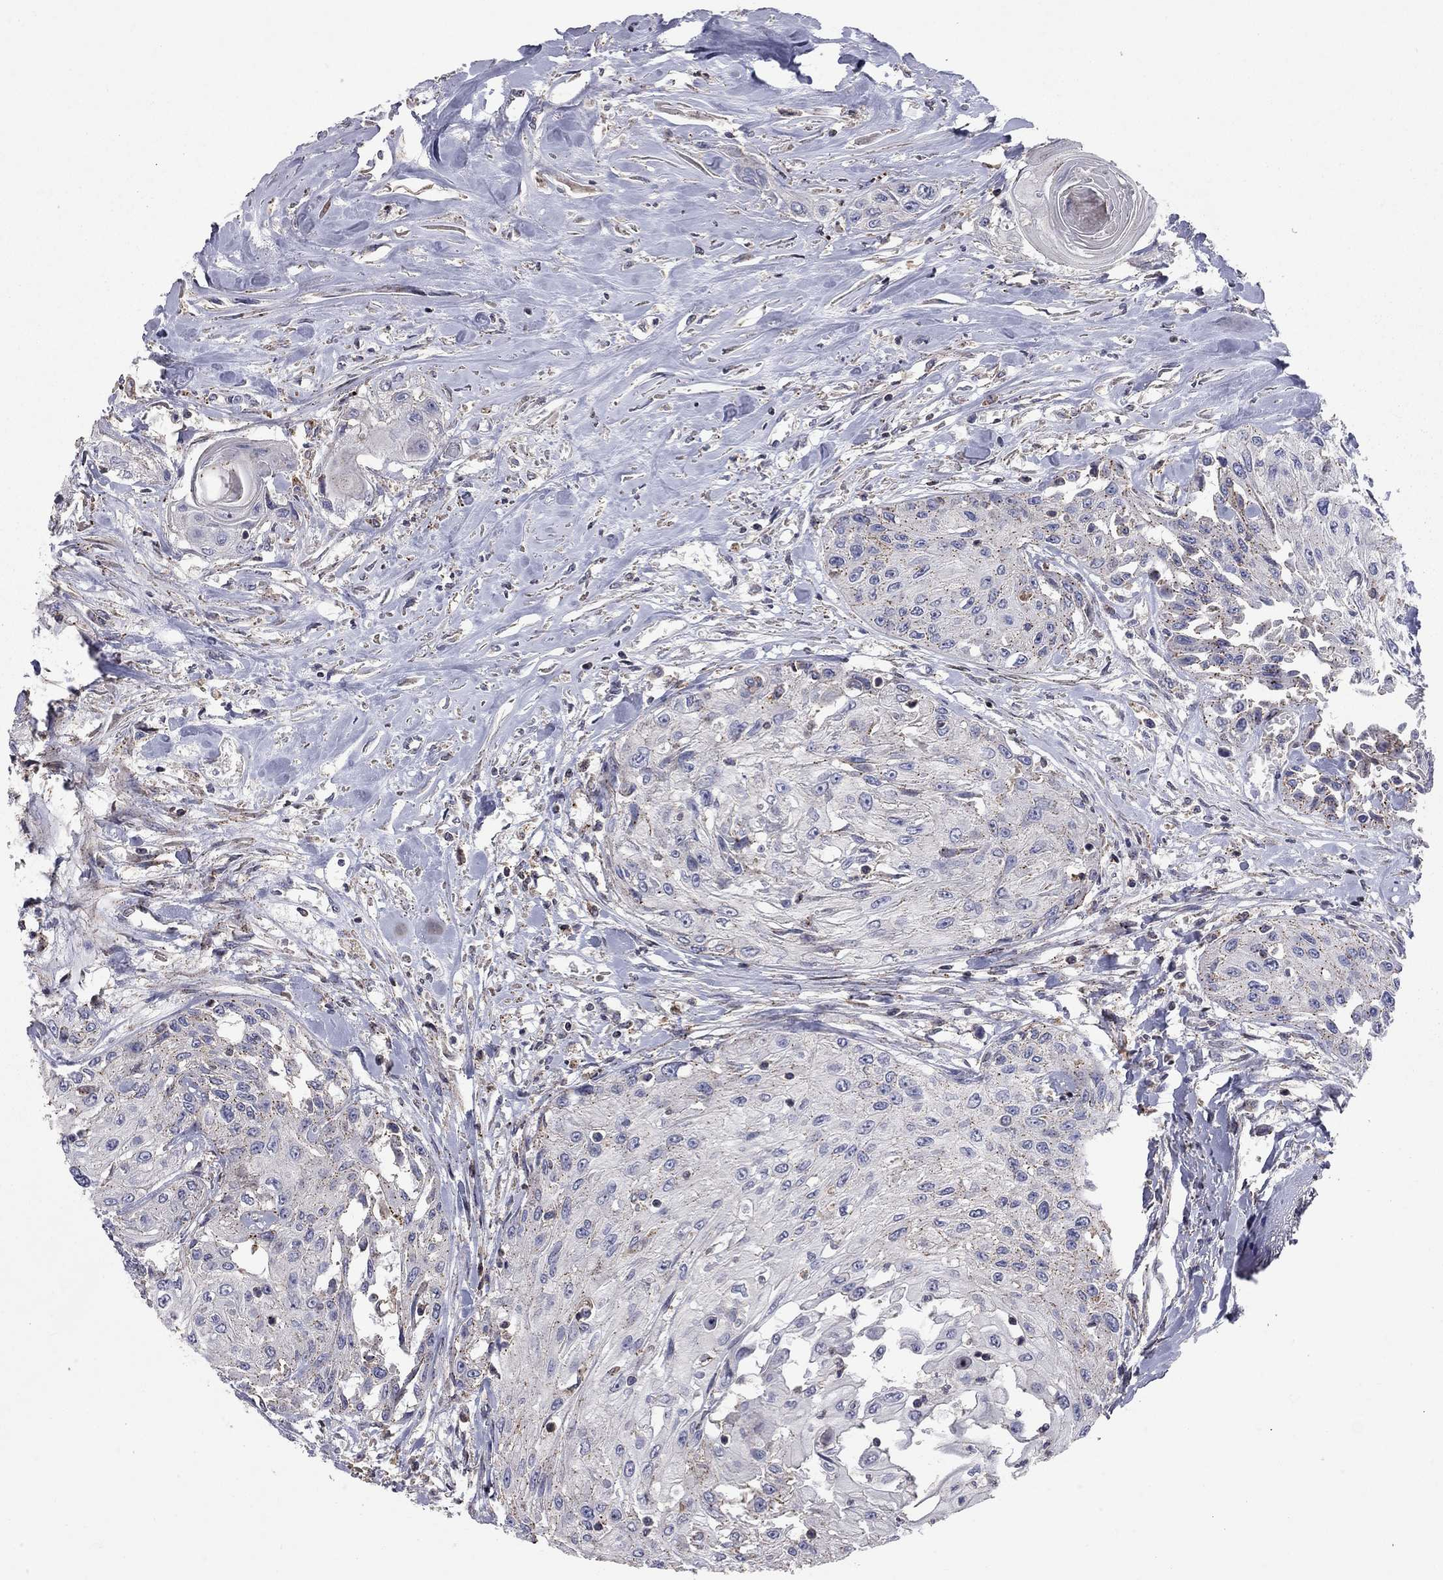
{"staining": {"intensity": "strong", "quantity": "25%-75%", "location": "cytoplasmic/membranous"}, "tissue": "head and neck cancer", "cell_type": "Tumor cells", "image_type": "cancer", "snomed": [{"axis": "morphology", "description": "Normal tissue, NOS"}, {"axis": "morphology", "description": "Squamous cell carcinoma, NOS"}, {"axis": "topography", "description": "Oral tissue"}, {"axis": "topography", "description": "Peripheral nerve tissue"}, {"axis": "topography", "description": "Head-Neck"}], "caption": "This is an image of IHC staining of head and neck cancer, which shows strong expression in the cytoplasmic/membranous of tumor cells.", "gene": "ERN2", "patient": {"sex": "female", "age": 59}}